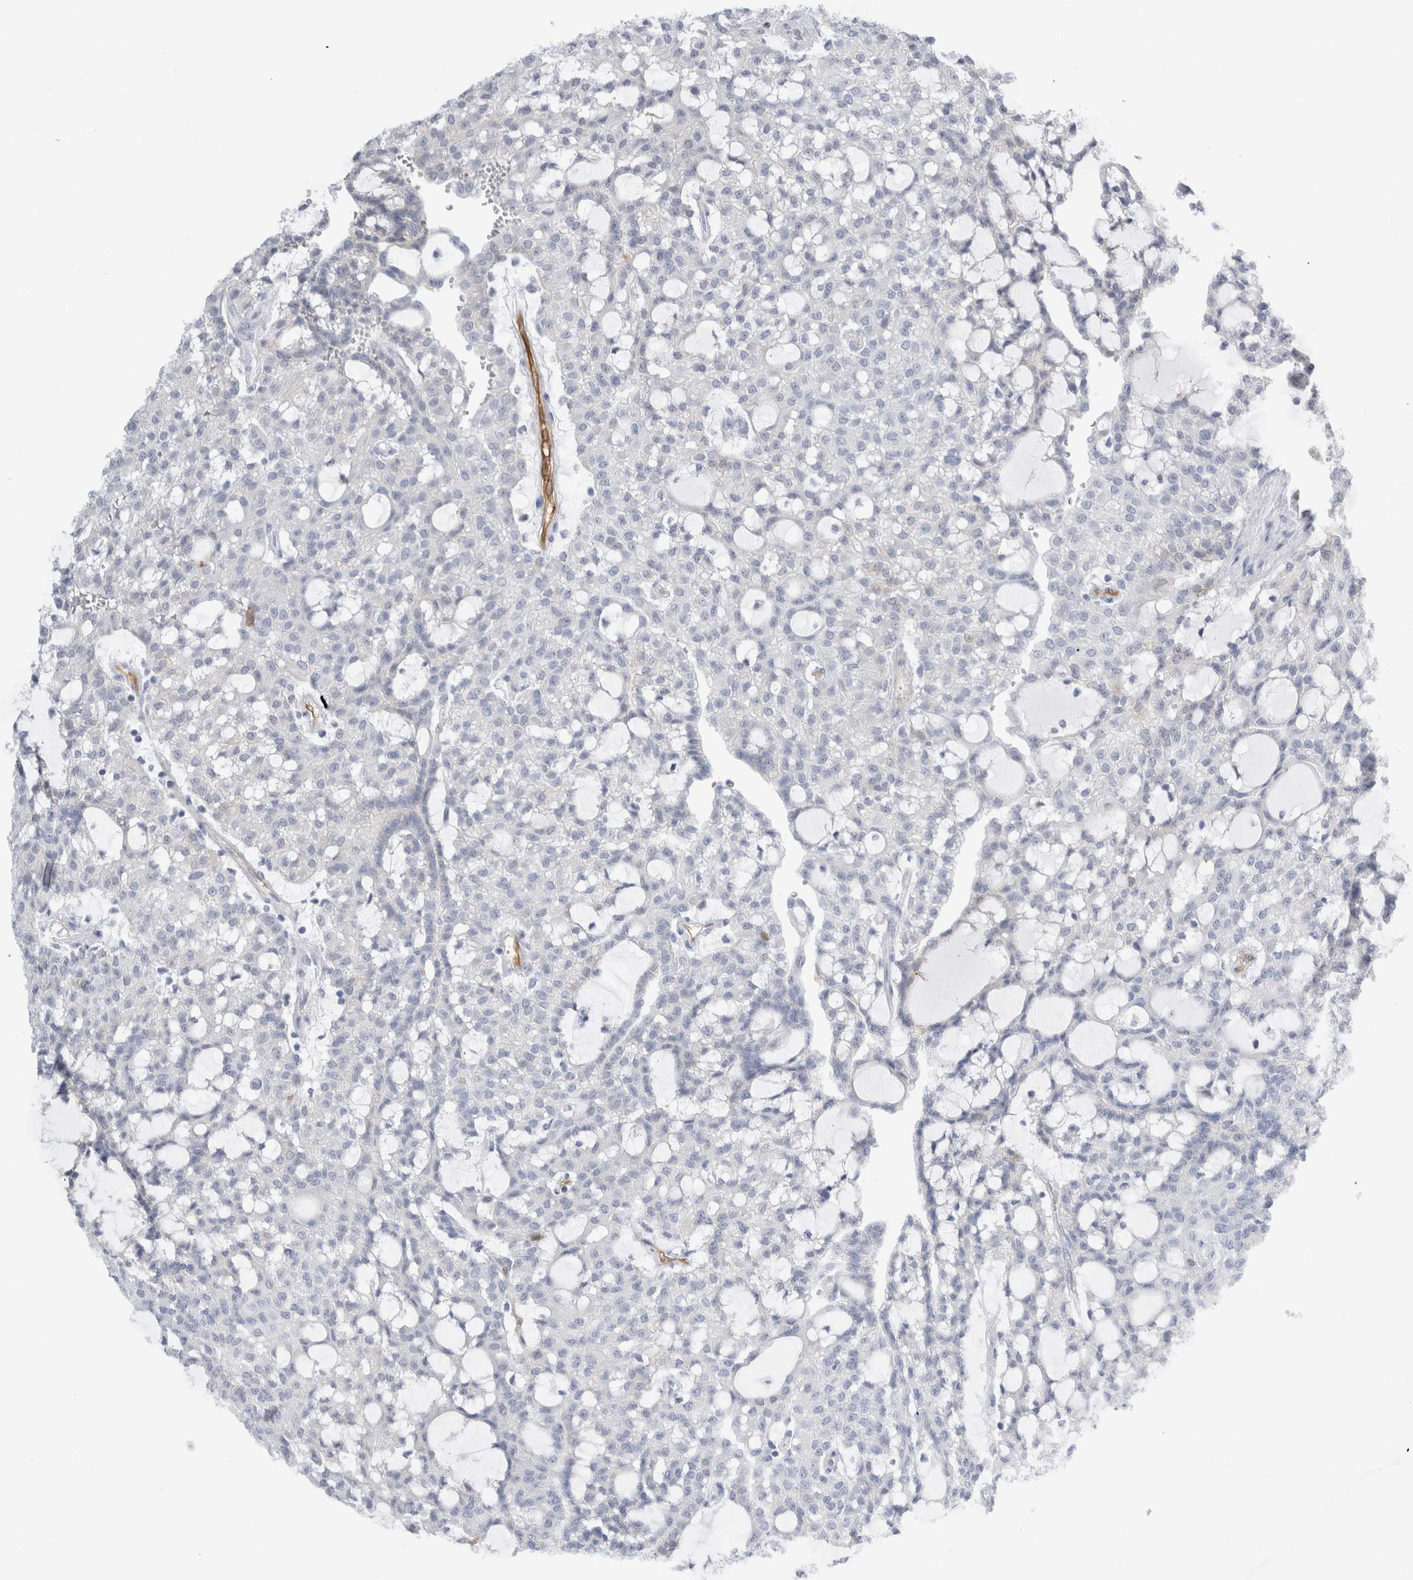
{"staining": {"intensity": "negative", "quantity": "none", "location": "none"}, "tissue": "renal cancer", "cell_type": "Tumor cells", "image_type": "cancer", "snomed": [{"axis": "morphology", "description": "Adenocarcinoma, NOS"}, {"axis": "topography", "description": "Kidney"}], "caption": "Immunohistochemistry (IHC) of adenocarcinoma (renal) exhibits no expression in tumor cells. The staining was performed using DAB (3,3'-diaminobenzidine) to visualize the protein expression in brown, while the nuclei were stained in blue with hematoxylin (Magnification: 20x).", "gene": "NAPEPLD", "patient": {"sex": "male", "age": 63}}